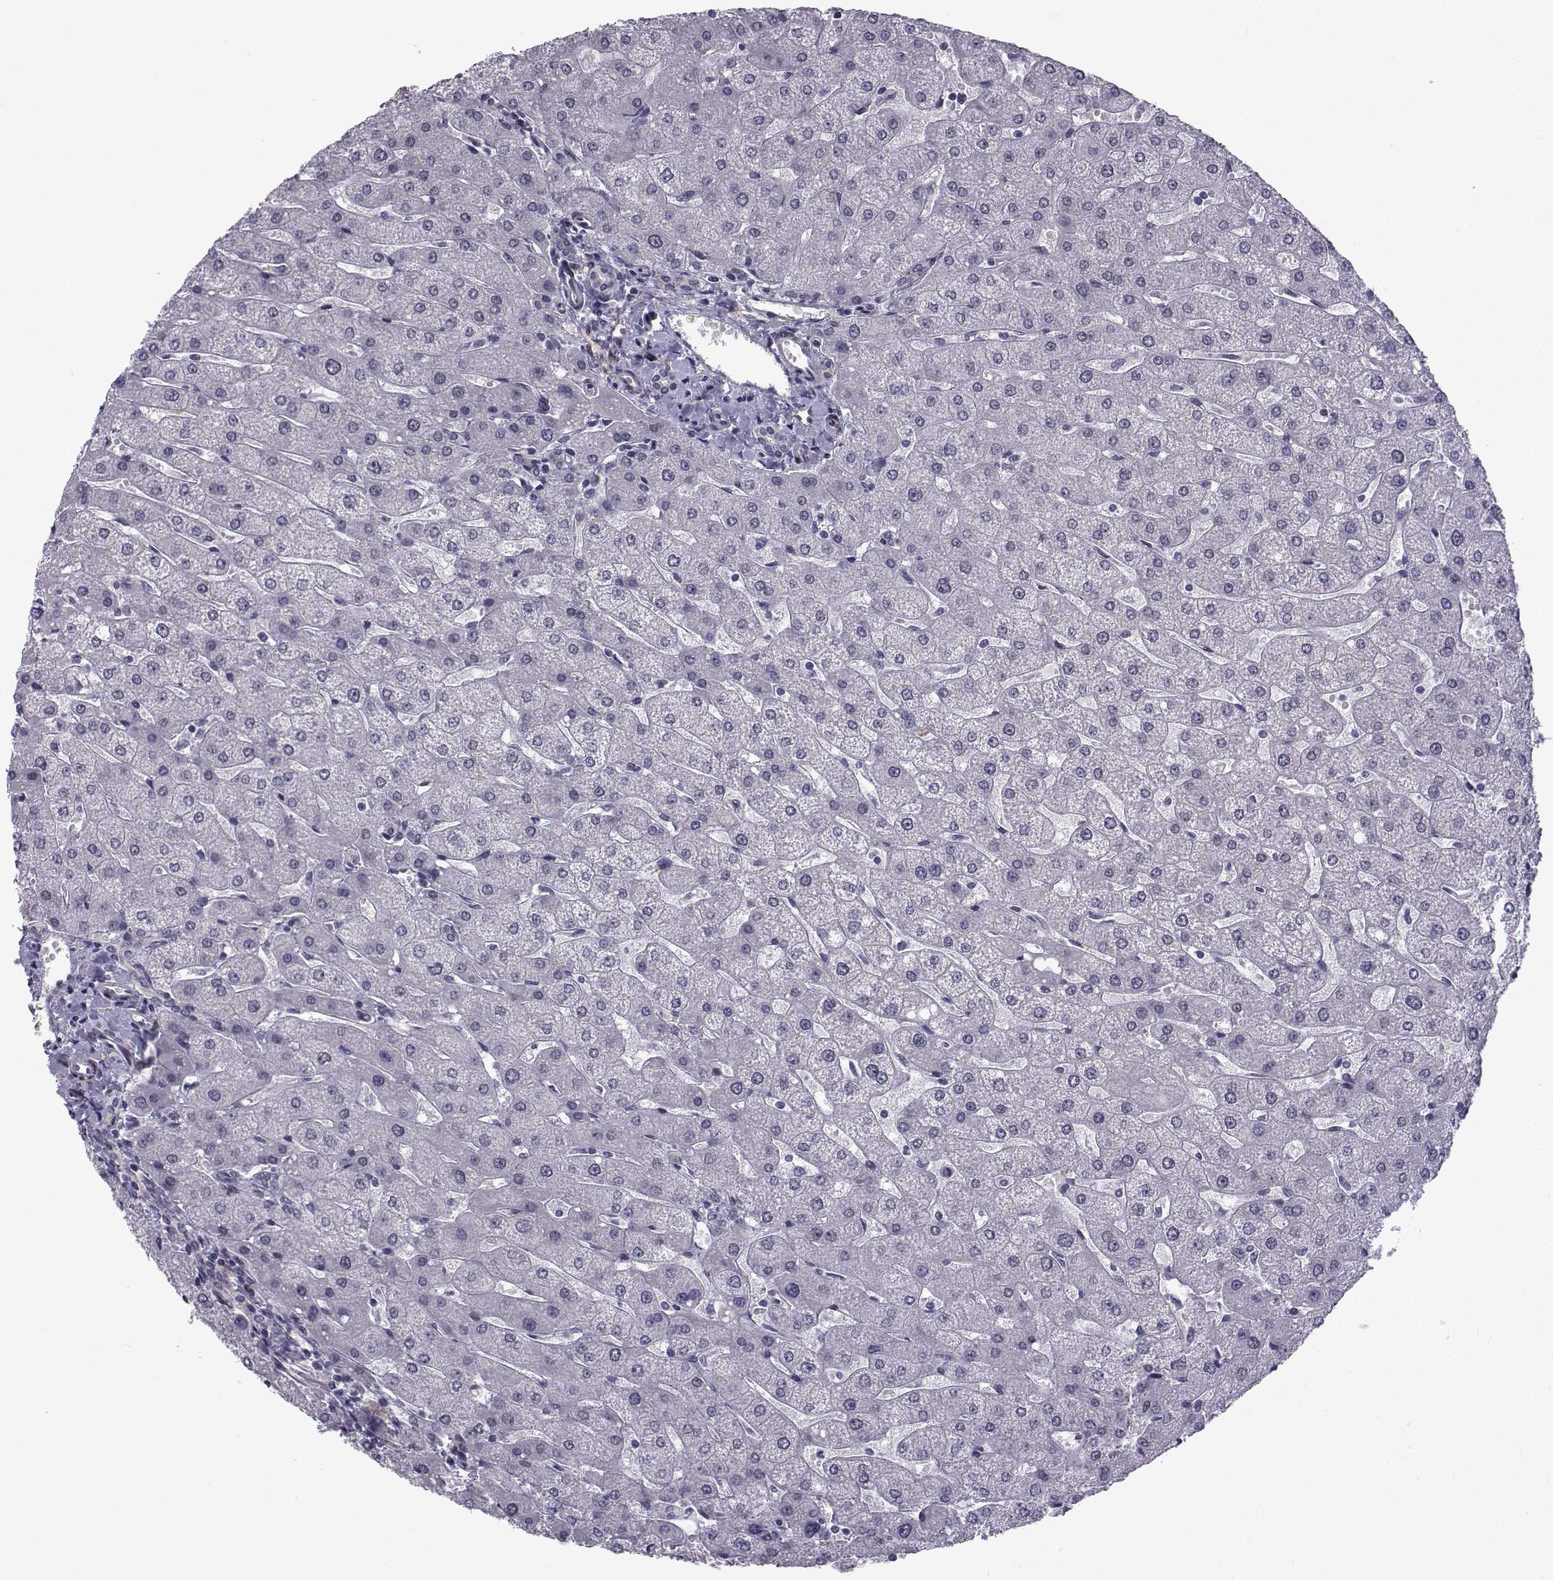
{"staining": {"intensity": "negative", "quantity": "none", "location": "none"}, "tissue": "liver", "cell_type": "Cholangiocytes", "image_type": "normal", "snomed": [{"axis": "morphology", "description": "Normal tissue, NOS"}, {"axis": "topography", "description": "Liver"}], "caption": "High power microscopy image of an IHC micrograph of benign liver, revealing no significant positivity in cholangiocytes.", "gene": "RBM24", "patient": {"sex": "male", "age": 67}}